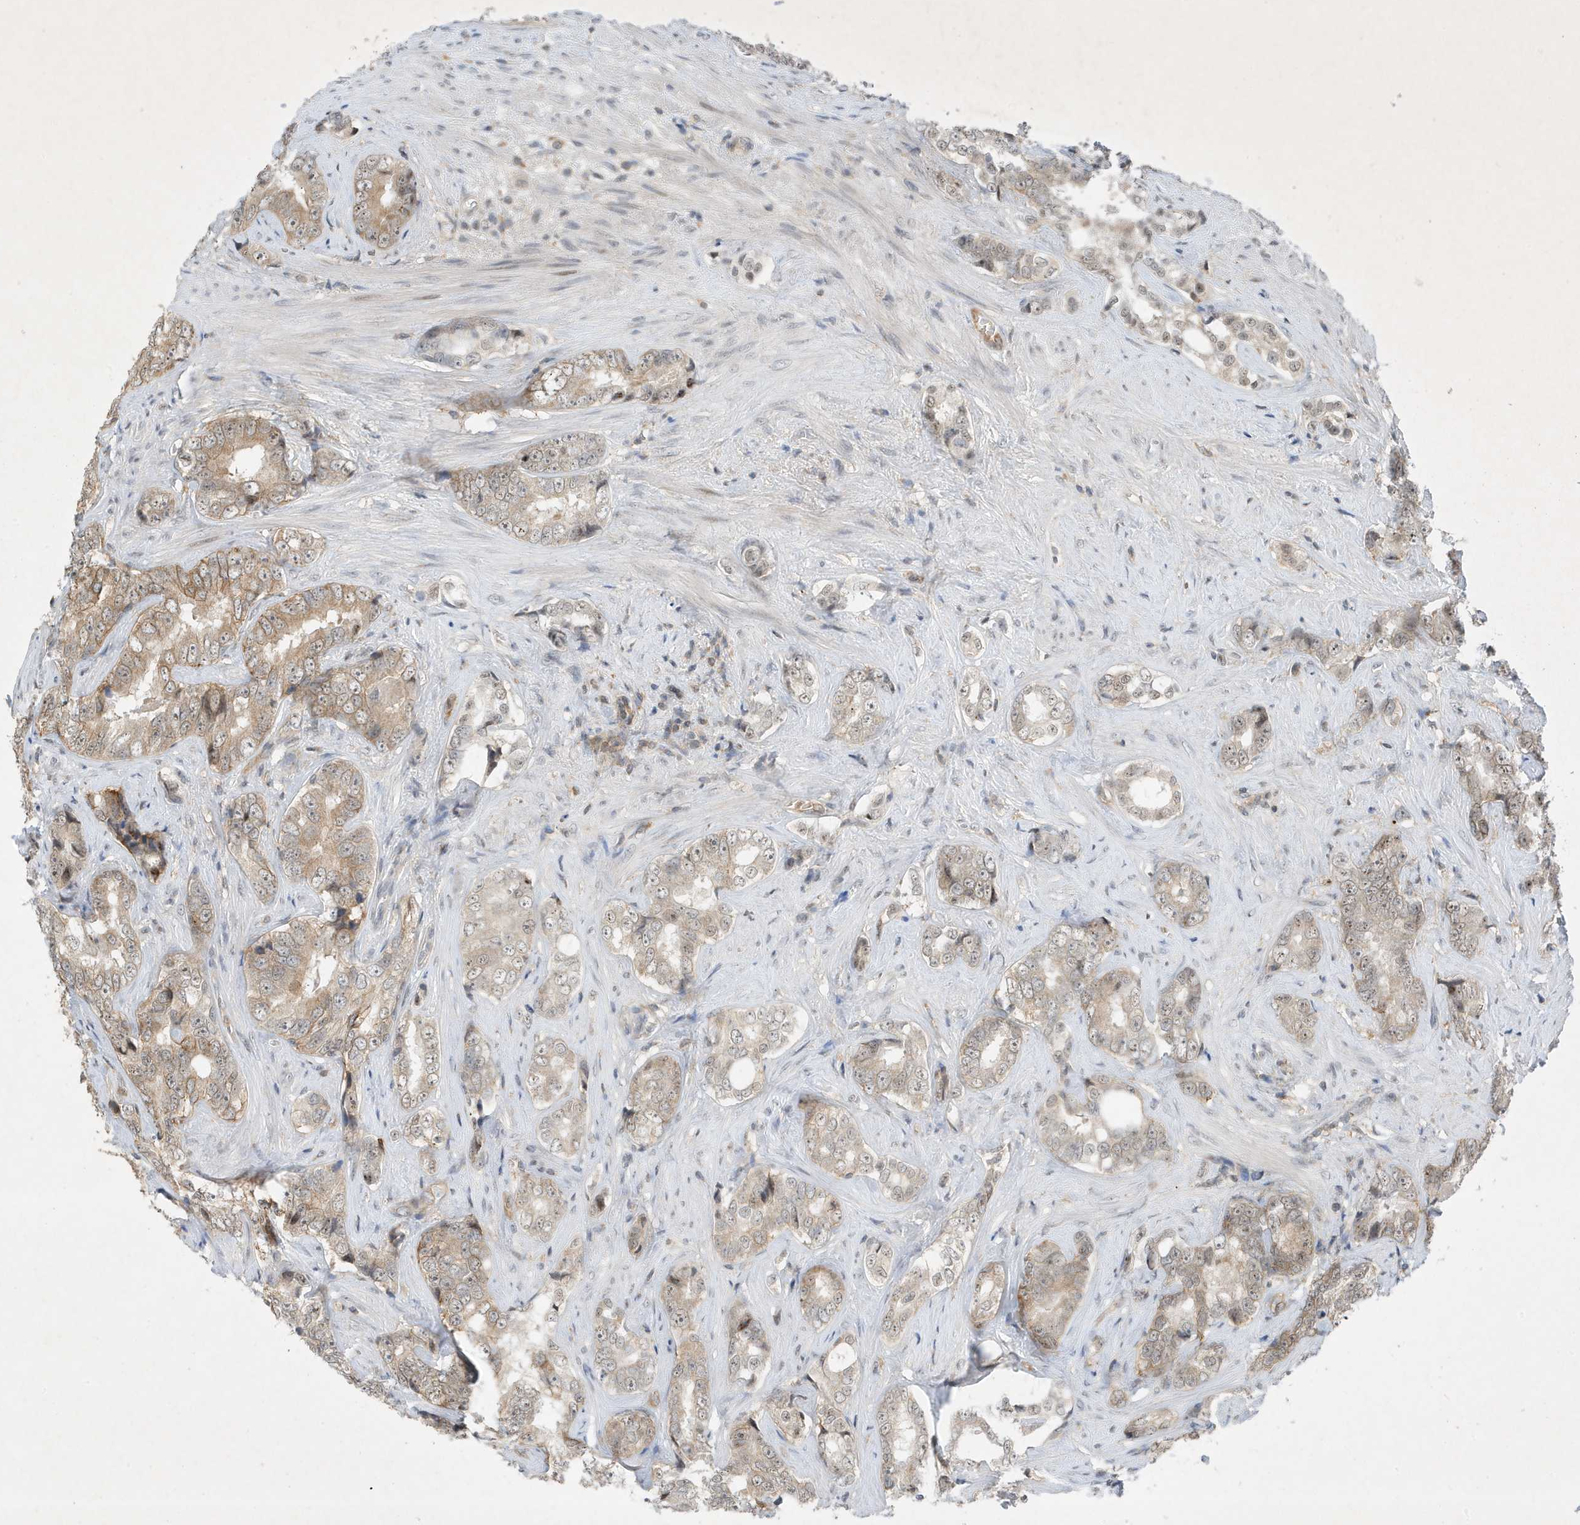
{"staining": {"intensity": "weak", "quantity": "25%-75%", "location": "cytoplasmic/membranous"}, "tissue": "prostate cancer", "cell_type": "Tumor cells", "image_type": "cancer", "snomed": [{"axis": "morphology", "description": "Adenocarcinoma, High grade"}, {"axis": "topography", "description": "Prostate"}], "caption": "Brown immunohistochemical staining in prostate cancer reveals weak cytoplasmic/membranous expression in about 25%-75% of tumor cells.", "gene": "MAST3", "patient": {"sex": "male", "age": 66}}